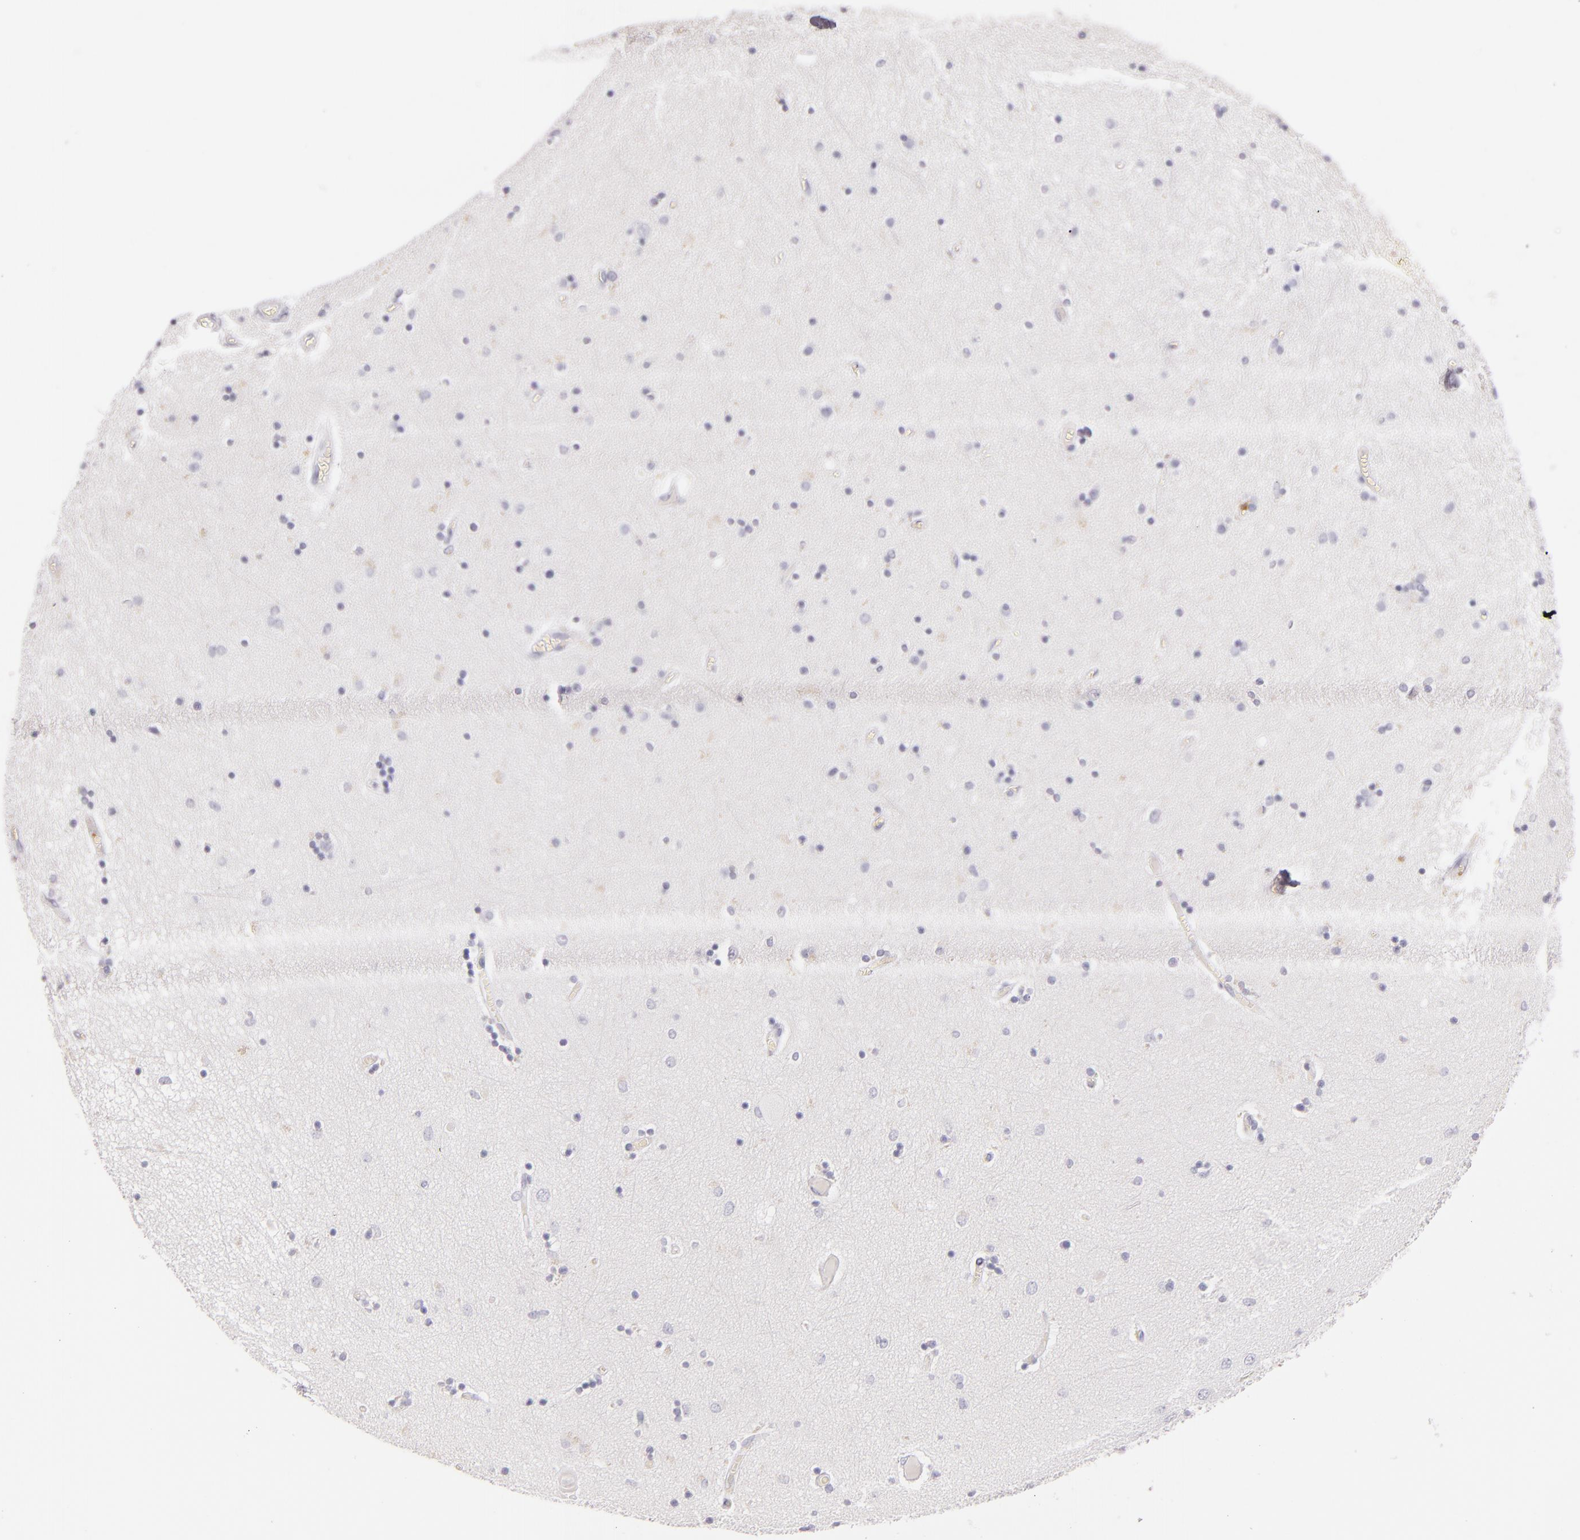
{"staining": {"intensity": "negative", "quantity": "none", "location": "none"}, "tissue": "hippocampus", "cell_type": "Glial cells", "image_type": "normal", "snomed": [{"axis": "morphology", "description": "Normal tissue, NOS"}, {"axis": "topography", "description": "Hippocampus"}], "caption": "Hippocampus was stained to show a protein in brown. There is no significant positivity in glial cells. Brightfield microscopy of IHC stained with DAB (3,3'-diaminobenzidine) (brown) and hematoxylin (blue), captured at high magnification.", "gene": "LAT", "patient": {"sex": "female", "age": 54}}